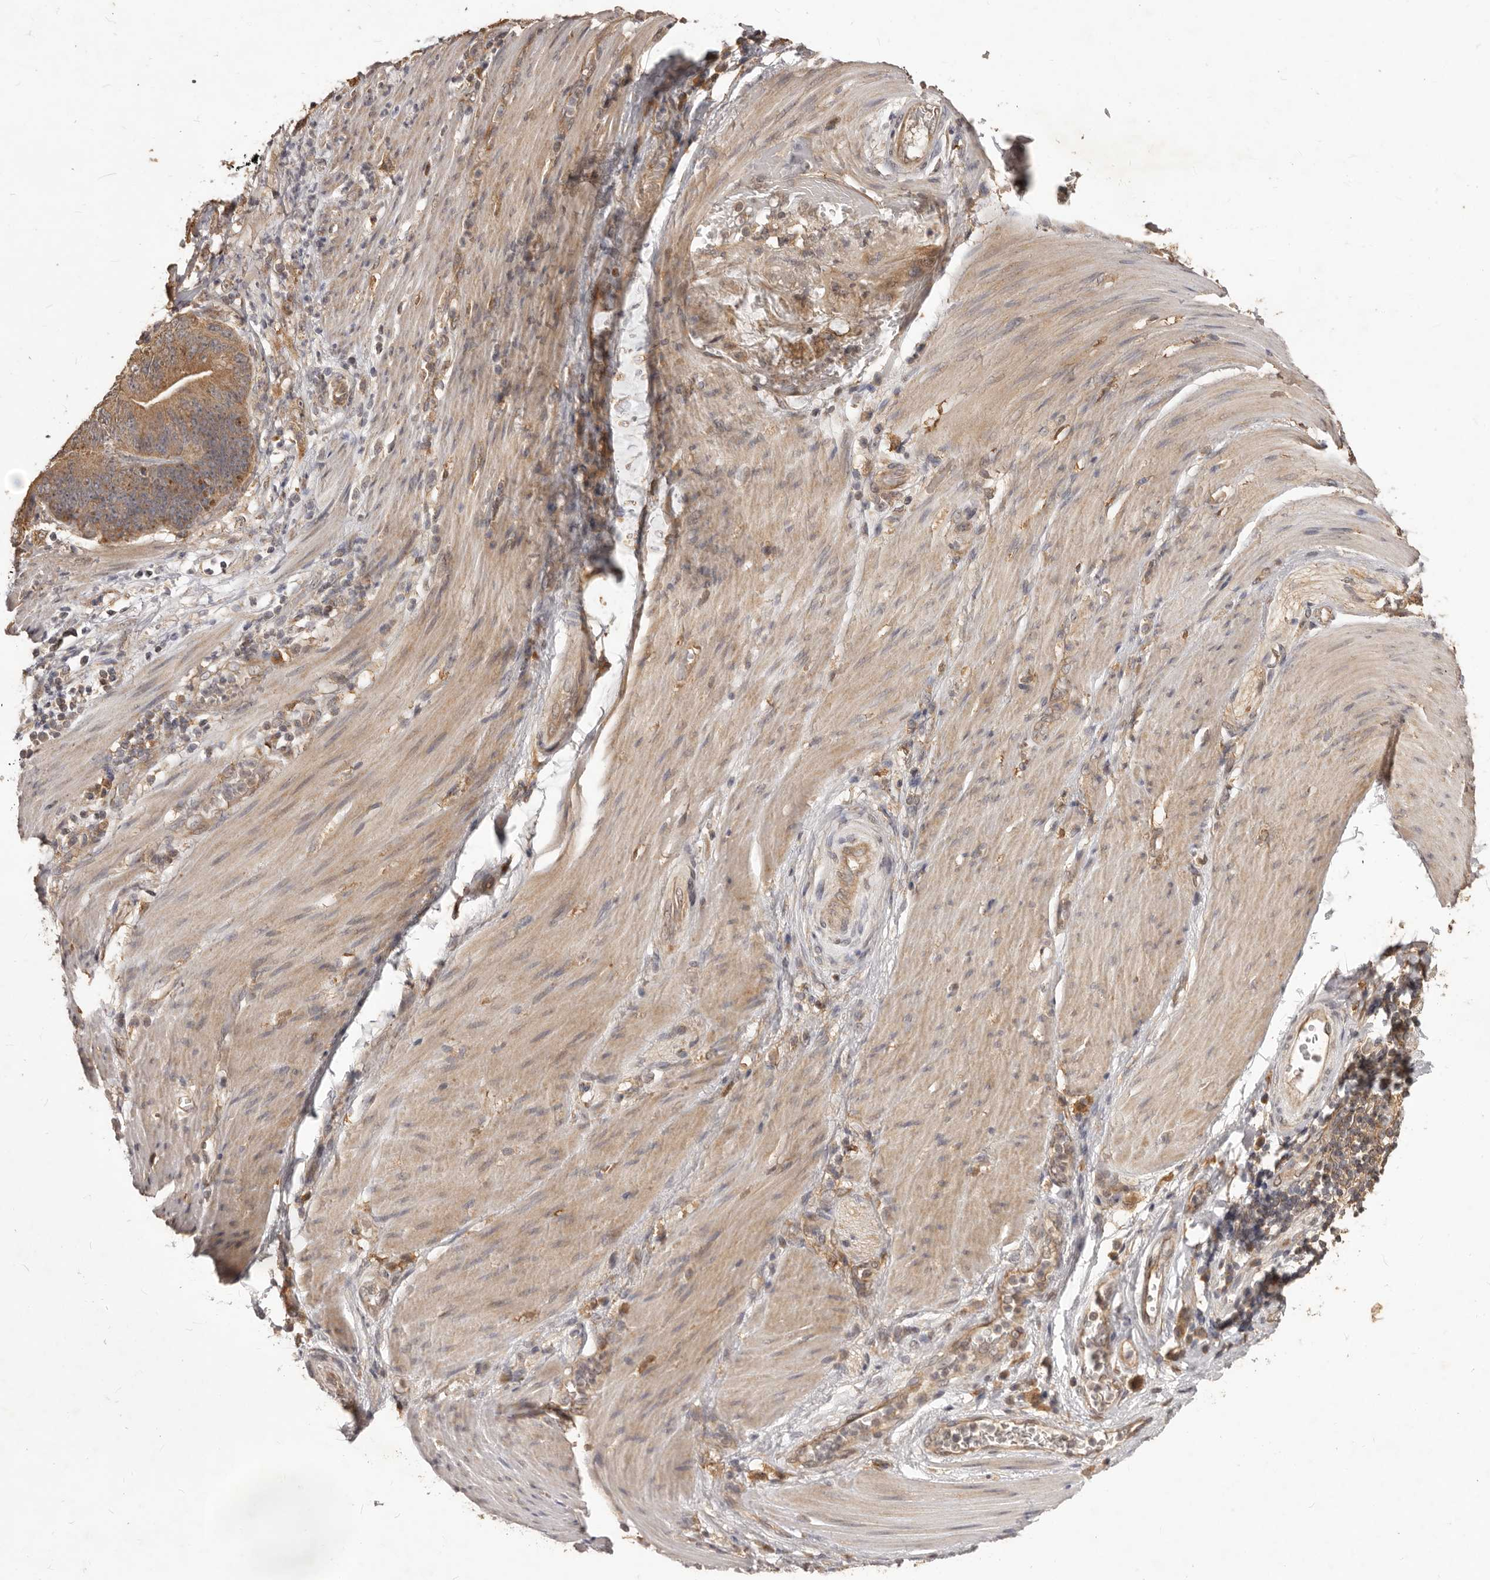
{"staining": {"intensity": "moderate", "quantity": ">75%", "location": "cytoplasmic/membranous"}, "tissue": "stomach cancer", "cell_type": "Tumor cells", "image_type": "cancer", "snomed": [{"axis": "morphology", "description": "Adenocarcinoma, NOS"}, {"axis": "topography", "description": "Stomach"}], "caption": "This is a micrograph of immunohistochemistry staining of stomach cancer, which shows moderate expression in the cytoplasmic/membranous of tumor cells.", "gene": "MTO1", "patient": {"sex": "female", "age": 73}}